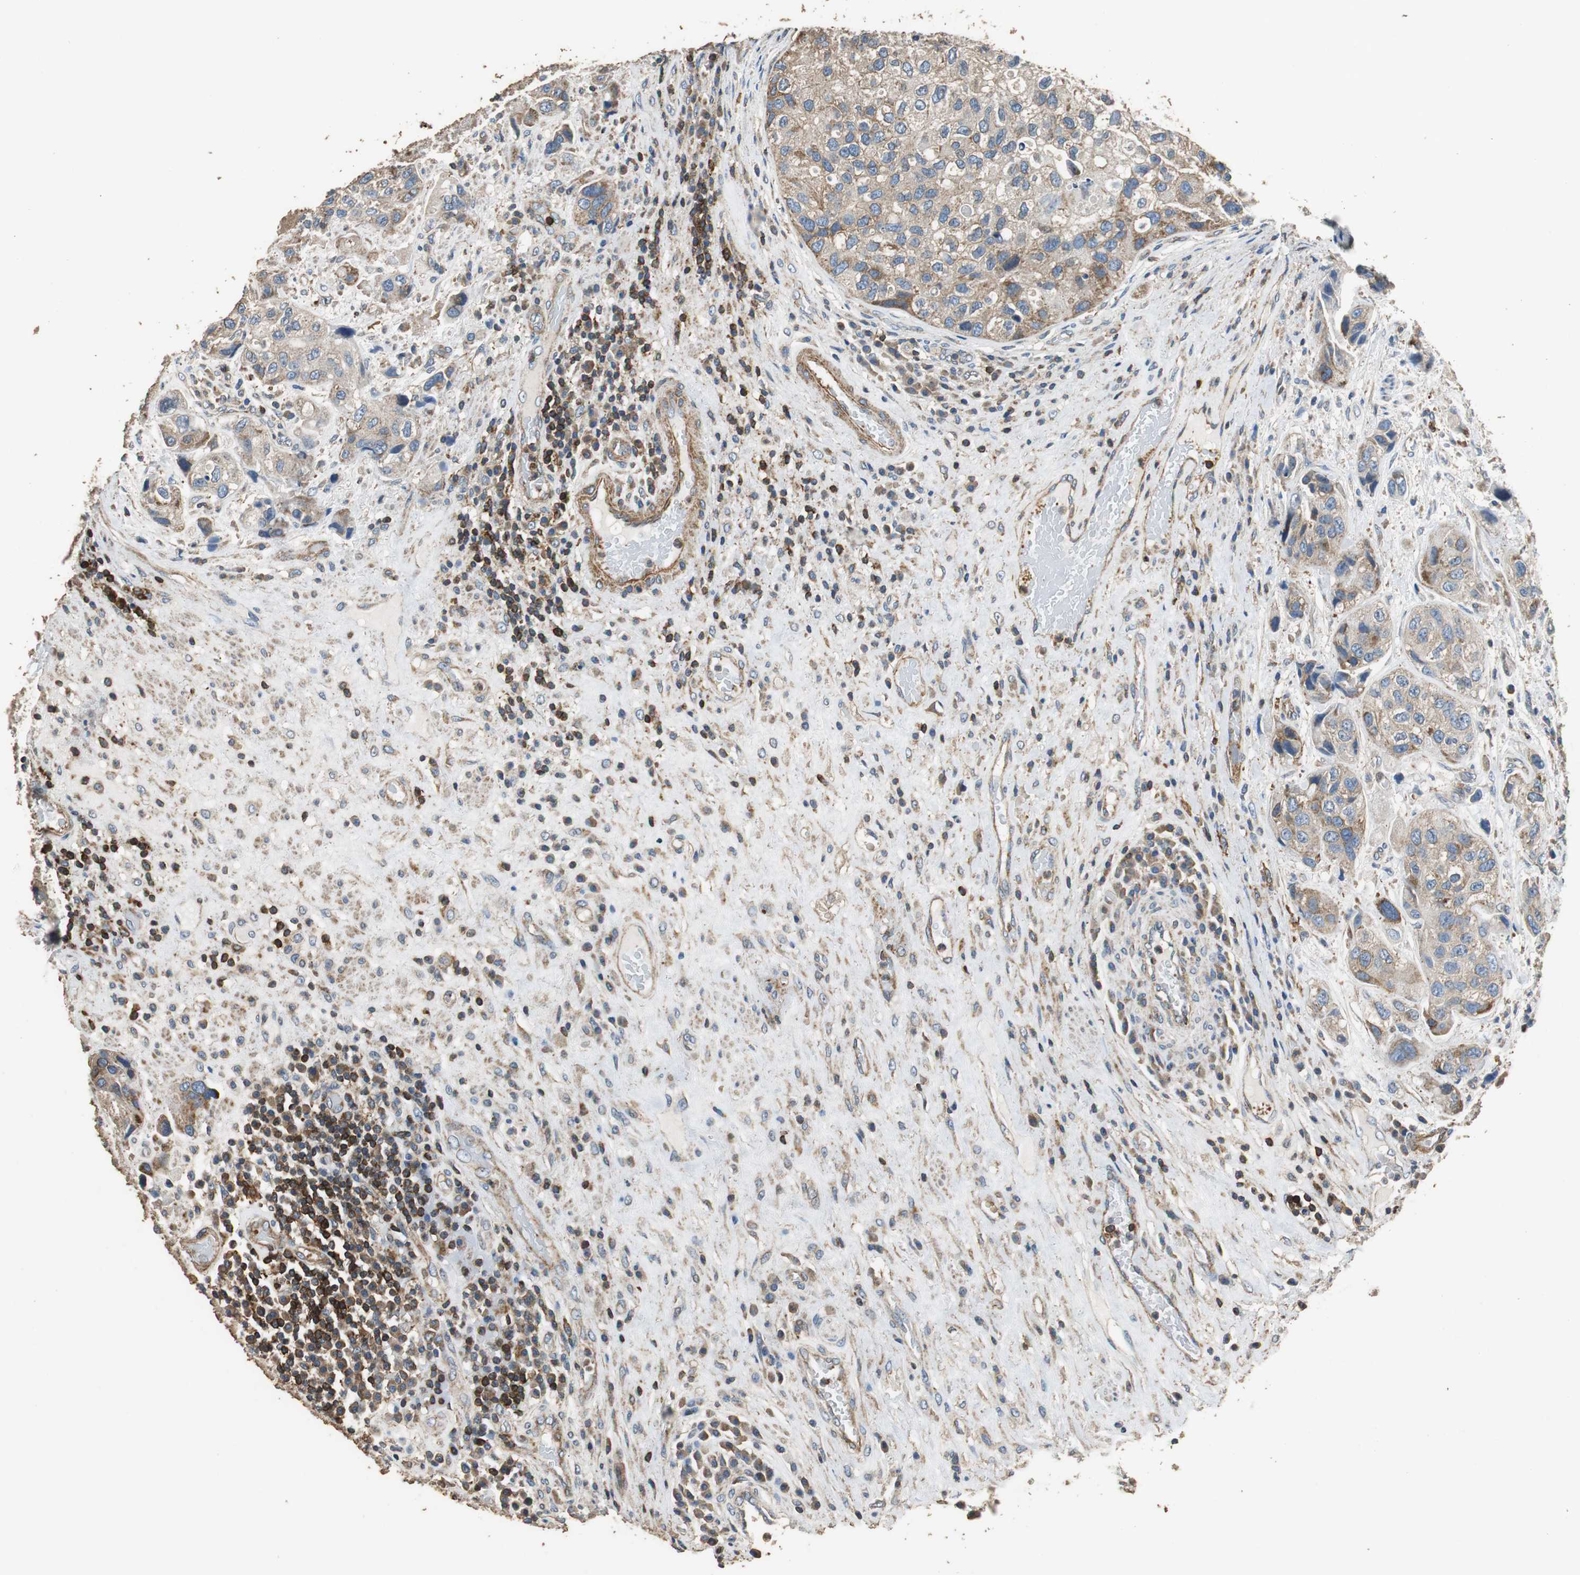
{"staining": {"intensity": "moderate", "quantity": ">75%", "location": "cytoplasmic/membranous"}, "tissue": "urothelial cancer", "cell_type": "Tumor cells", "image_type": "cancer", "snomed": [{"axis": "morphology", "description": "Urothelial carcinoma, High grade"}, {"axis": "topography", "description": "Urinary bladder"}], "caption": "Immunohistochemical staining of human urothelial cancer demonstrates medium levels of moderate cytoplasmic/membranous protein positivity in about >75% of tumor cells.", "gene": "PRKRA", "patient": {"sex": "female", "age": 64}}